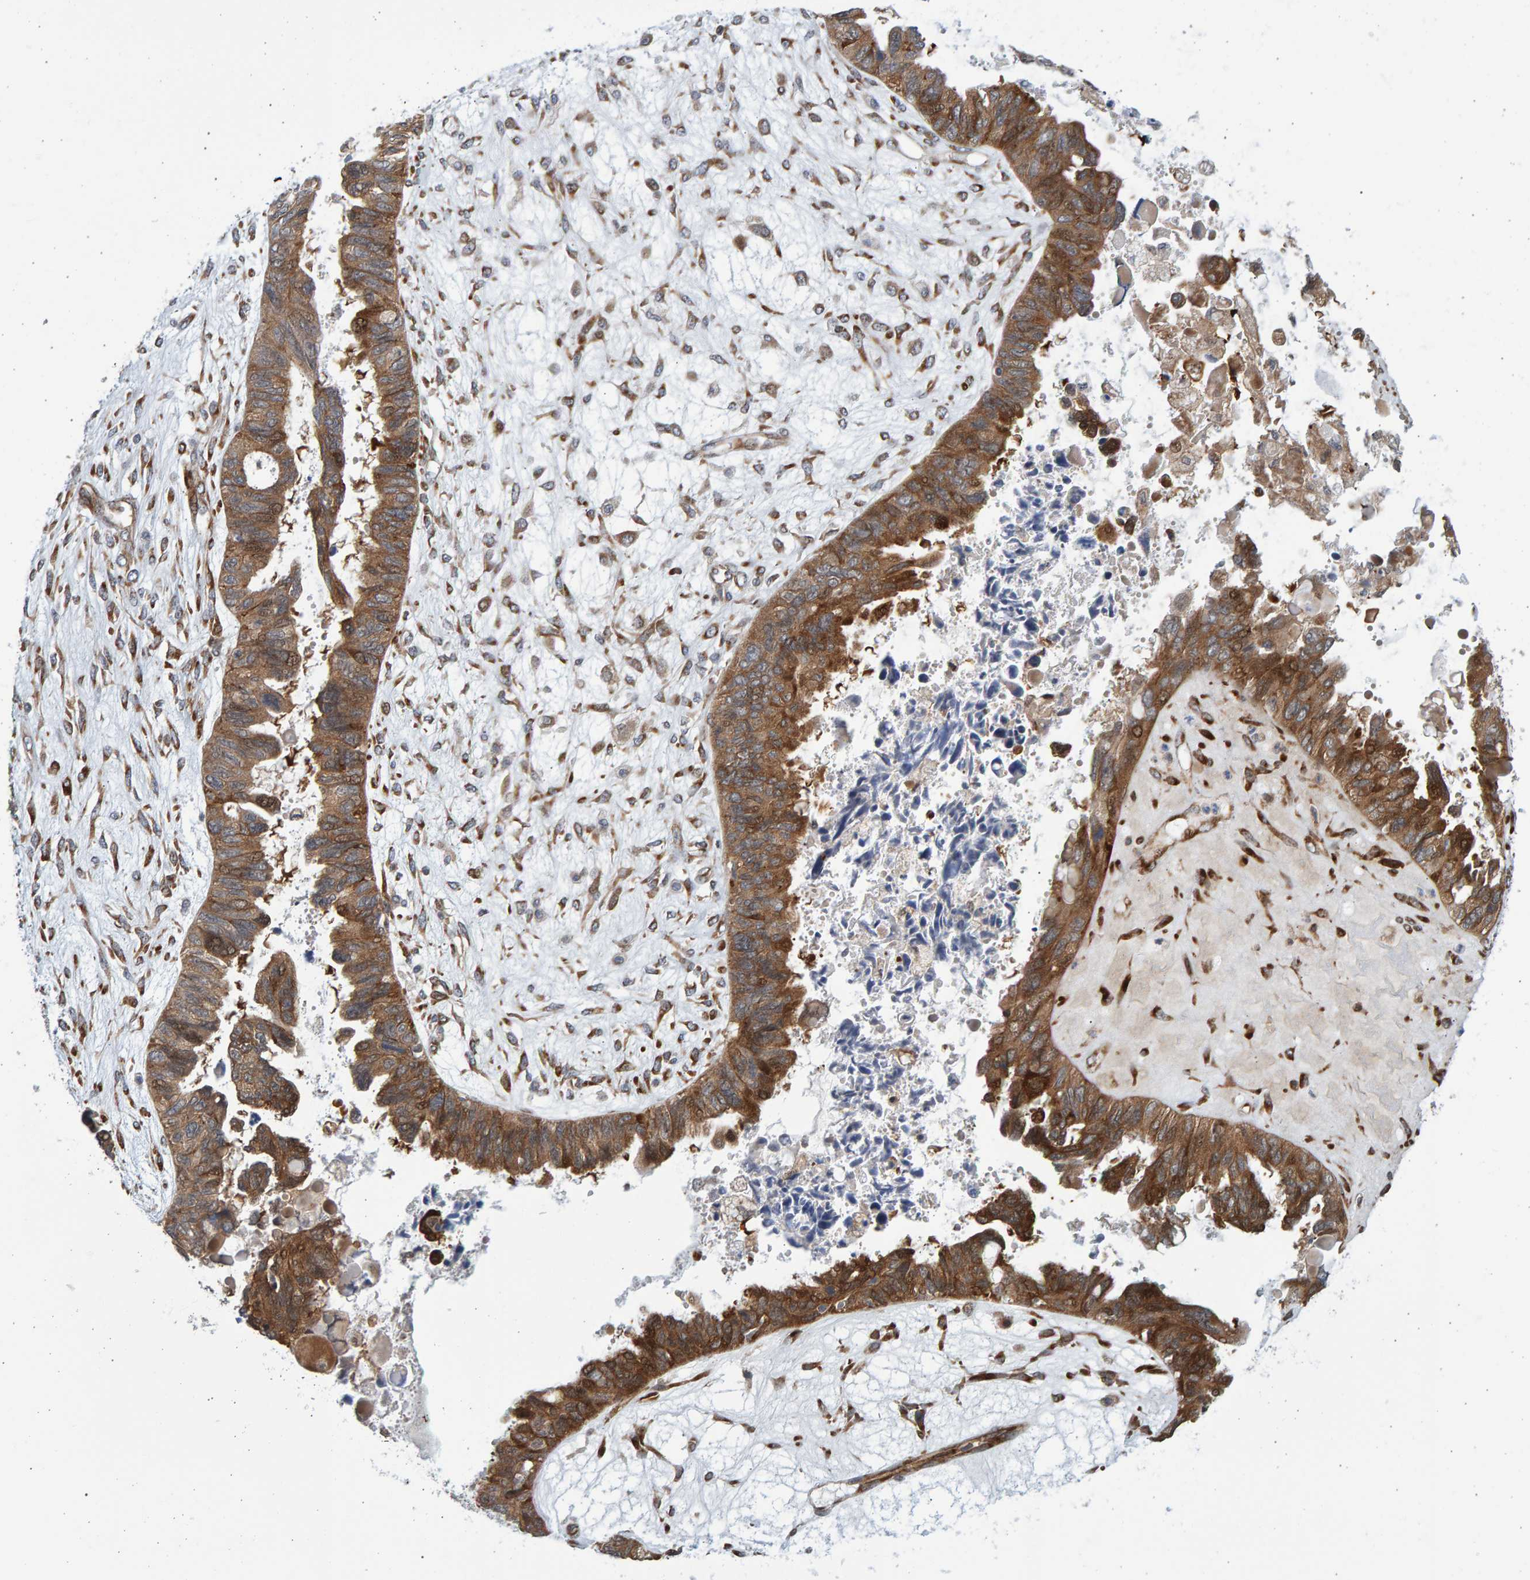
{"staining": {"intensity": "strong", "quantity": ">75%", "location": "cytoplasmic/membranous"}, "tissue": "ovarian cancer", "cell_type": "Tumor cells", "image_type": "cancer", "snomed": [{"axis": "morphology", "description": "Cystadenocarcinoma, serous, NOS"}, {"axis": "topography", "description": "Ovary"}], "caption": "Ovarian cancer (serous cystadenocarcinoma) stained for a protein (brown) displays strong cytoplasmic/membranous positive expression in about >75% of tumor cells.", "gene": "LRBA", "patient": {"sex": "female", "age": 79}}